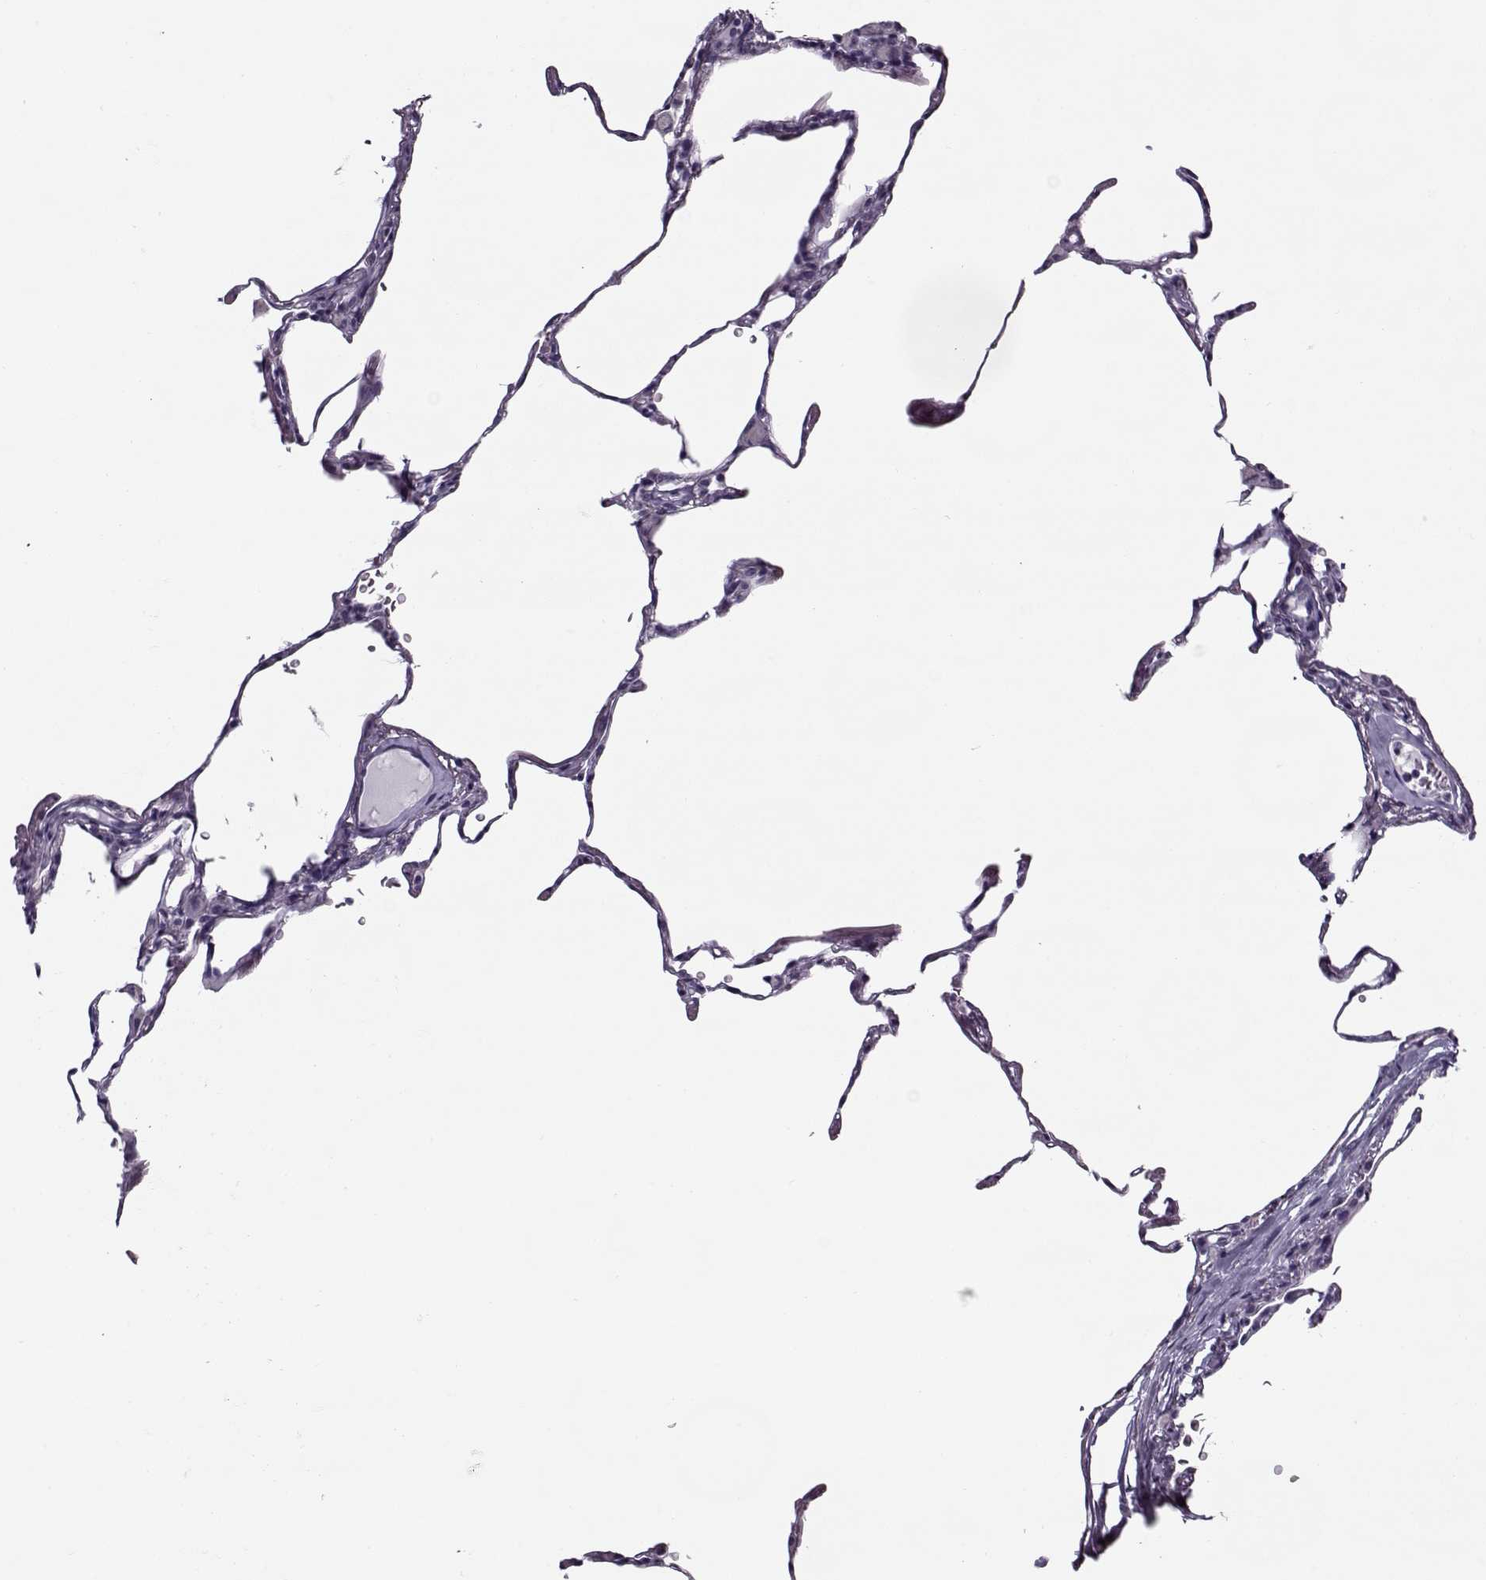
{"staining": {"intensity": "negative", "quantity": "none", "location": "none"}, "tissue": "lung", "cell_type": "Alveolar cells", "image_type": "normal", "snomed": [{"axis": "morphology", "description": "Normal tissue, NOS"}, {"axis": "topography", "description": "Lung"}], "caption": "Human lung stained for a protein using immunohistochemistry (IHC) reveals no staining in alveolar cells.", "gene": "GAGE10", "patient": {"sex": "female", "age": 57}}